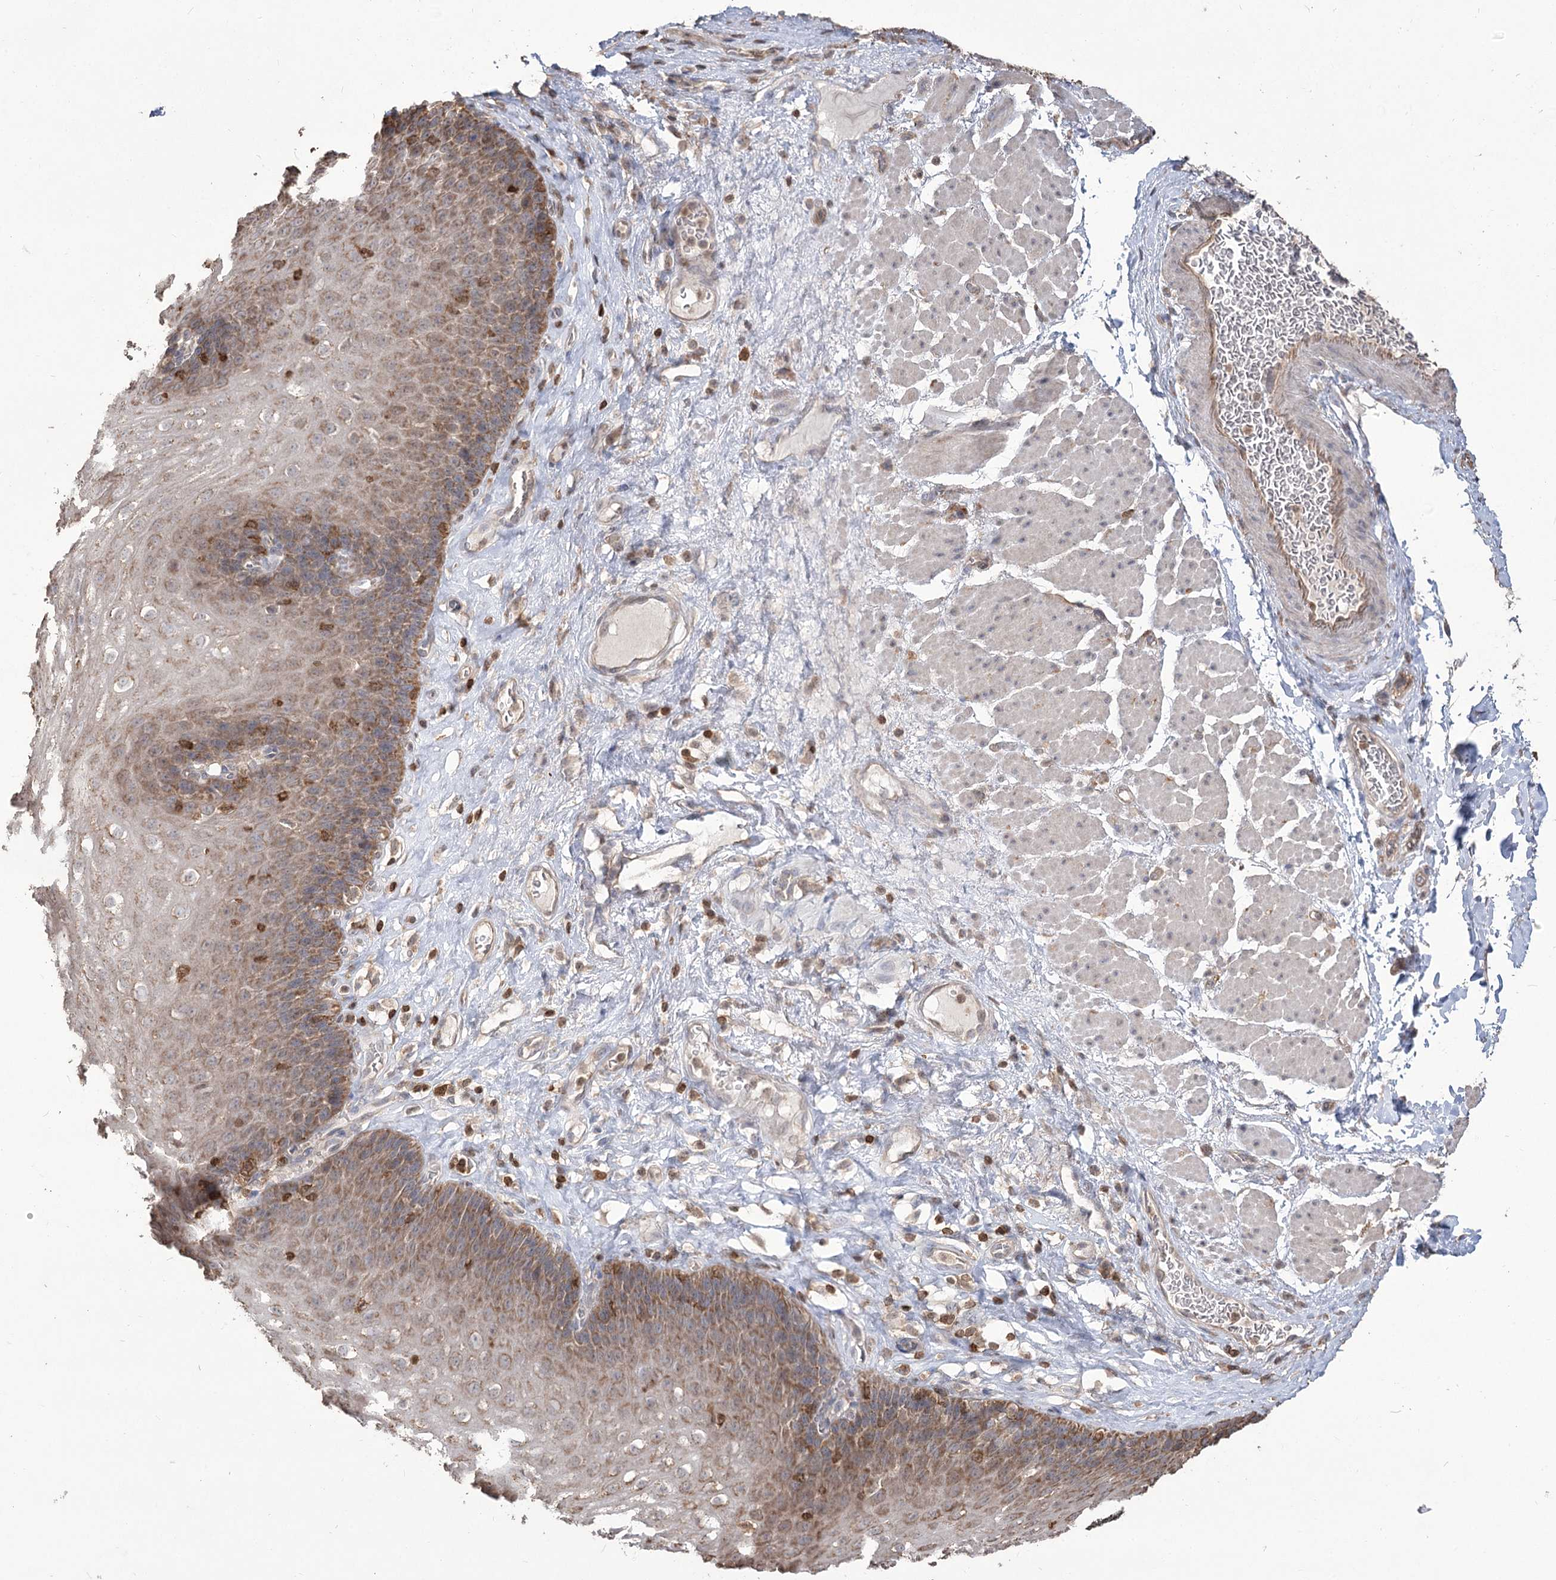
{"staining": {"intensity": "moderate", "quantity": "25%-75%", "location": "cytoplasmic/membranous"}, "tissue": "esophagus", "cell_type": "Squamous epithelial cells", "image_type": "normal", "snomed": [{"axis": "morphology", "description": "Normal tissue, NOS"}, {"axis": "topography", "description": "Esophagus"}], "caption": "Protein analysis of normal esophagus exhibits moderate cytoplasmic/membranous expression in about 25%-75% of squamous epithelial cells. The protein is stained brown, and the nuclei are stained in blue (DAB IHC with brightfield microscopy, high magnification).", "gene": "STK17B", "patient": {"sex": "female", "age": 66}}